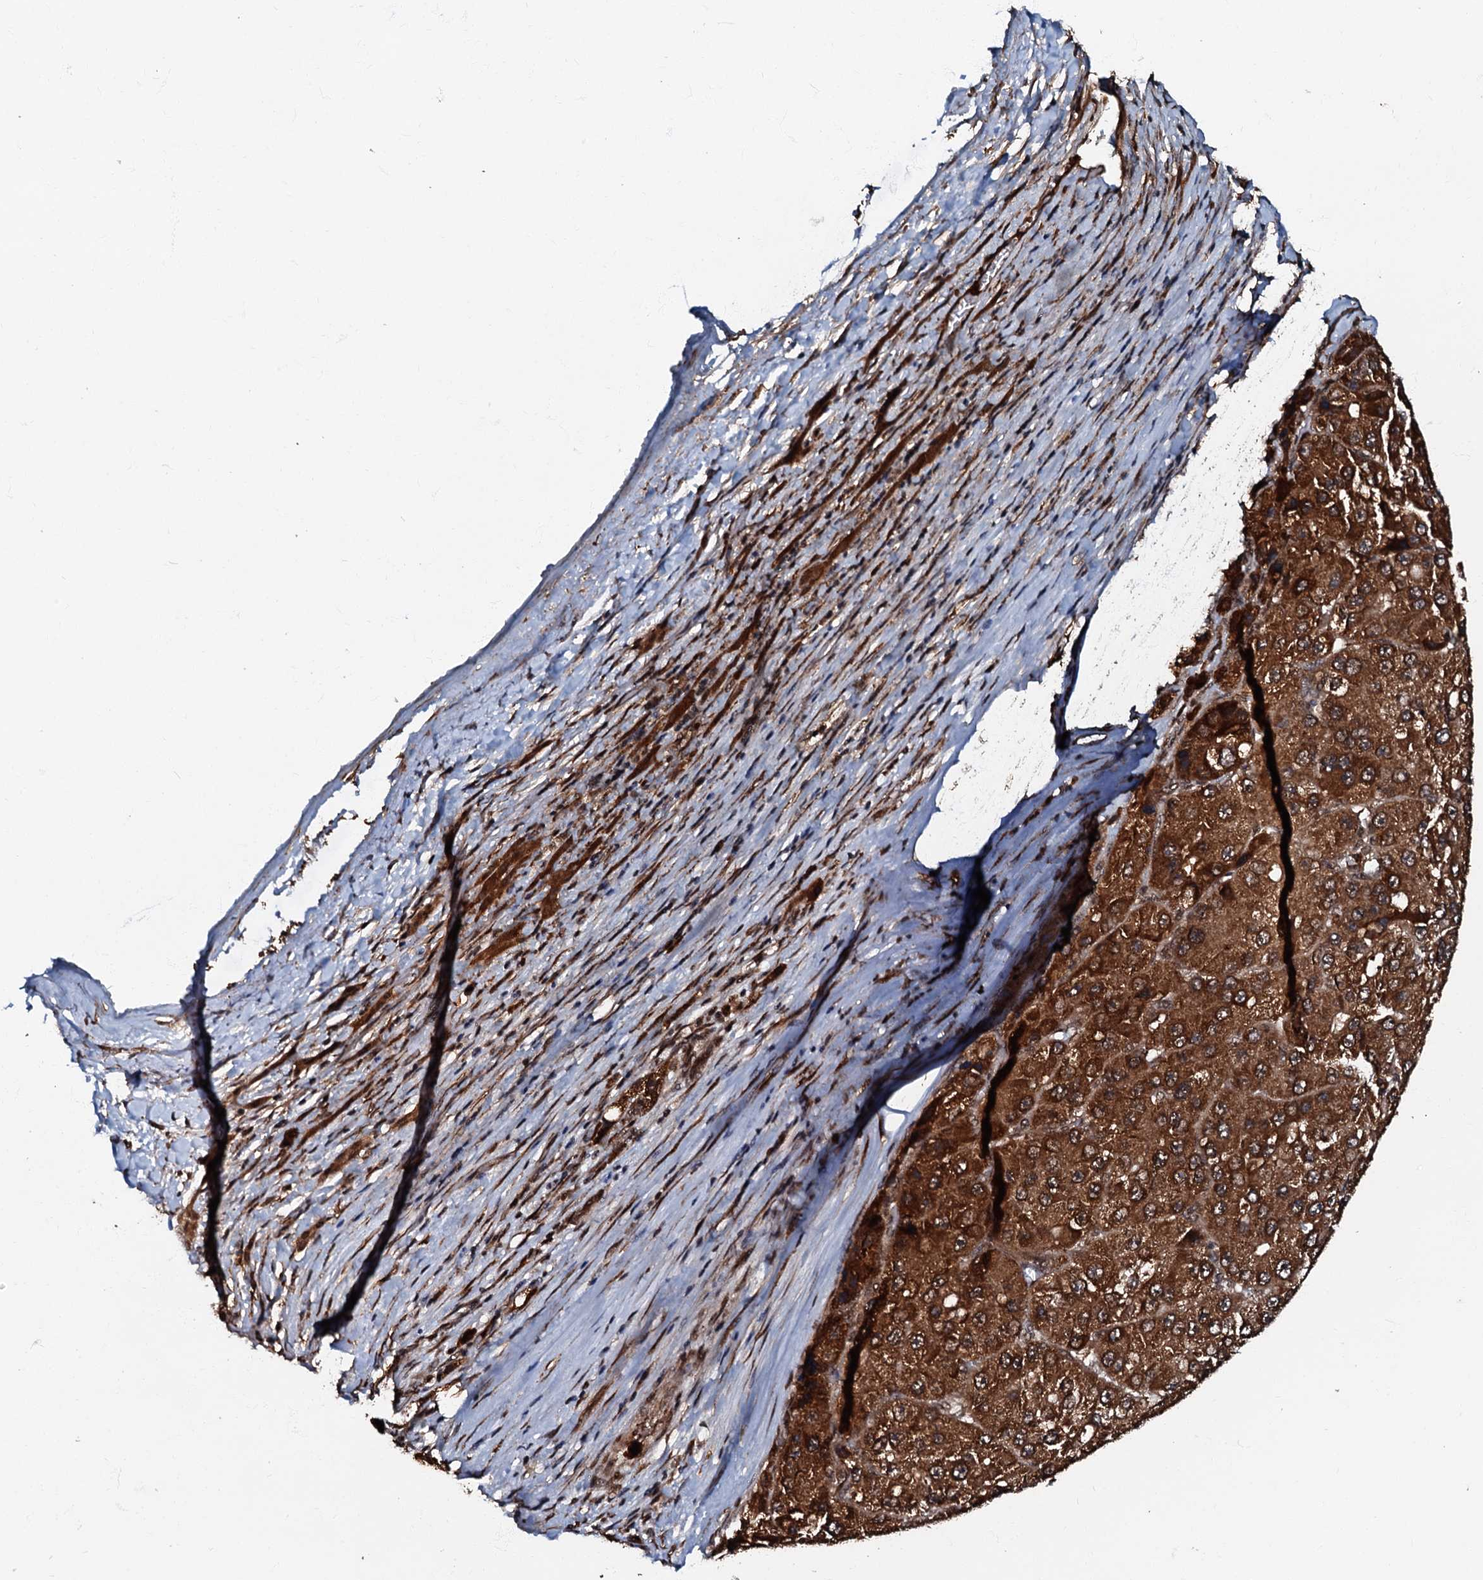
{"staining": {"intensity": "strong", "quantity": ">75%", "location": "cytoplasmic/membranous"}, "tissue": "liver cancer", "cell_type": "Tumor cells", "image_type": "cancer", "snomed": [{"axis": "morphology", "description": "Carcinoma, Hepatocellular, NOS"}, {"axis": "topography", "description": "Liver"}], "caption": "Immunohistochemistry of human hepatocellular carcinoma (liver) exhibits high levels of strong cytoplasmic/membranous positivity in approximately >75% of tumor cells. Using DAB (brown) and hematoxylin (blue) stains, captured at high magnification using brightfield microscopy.", "gene": "C18orf32", "patient": {"sex": "female", "age": 73}}